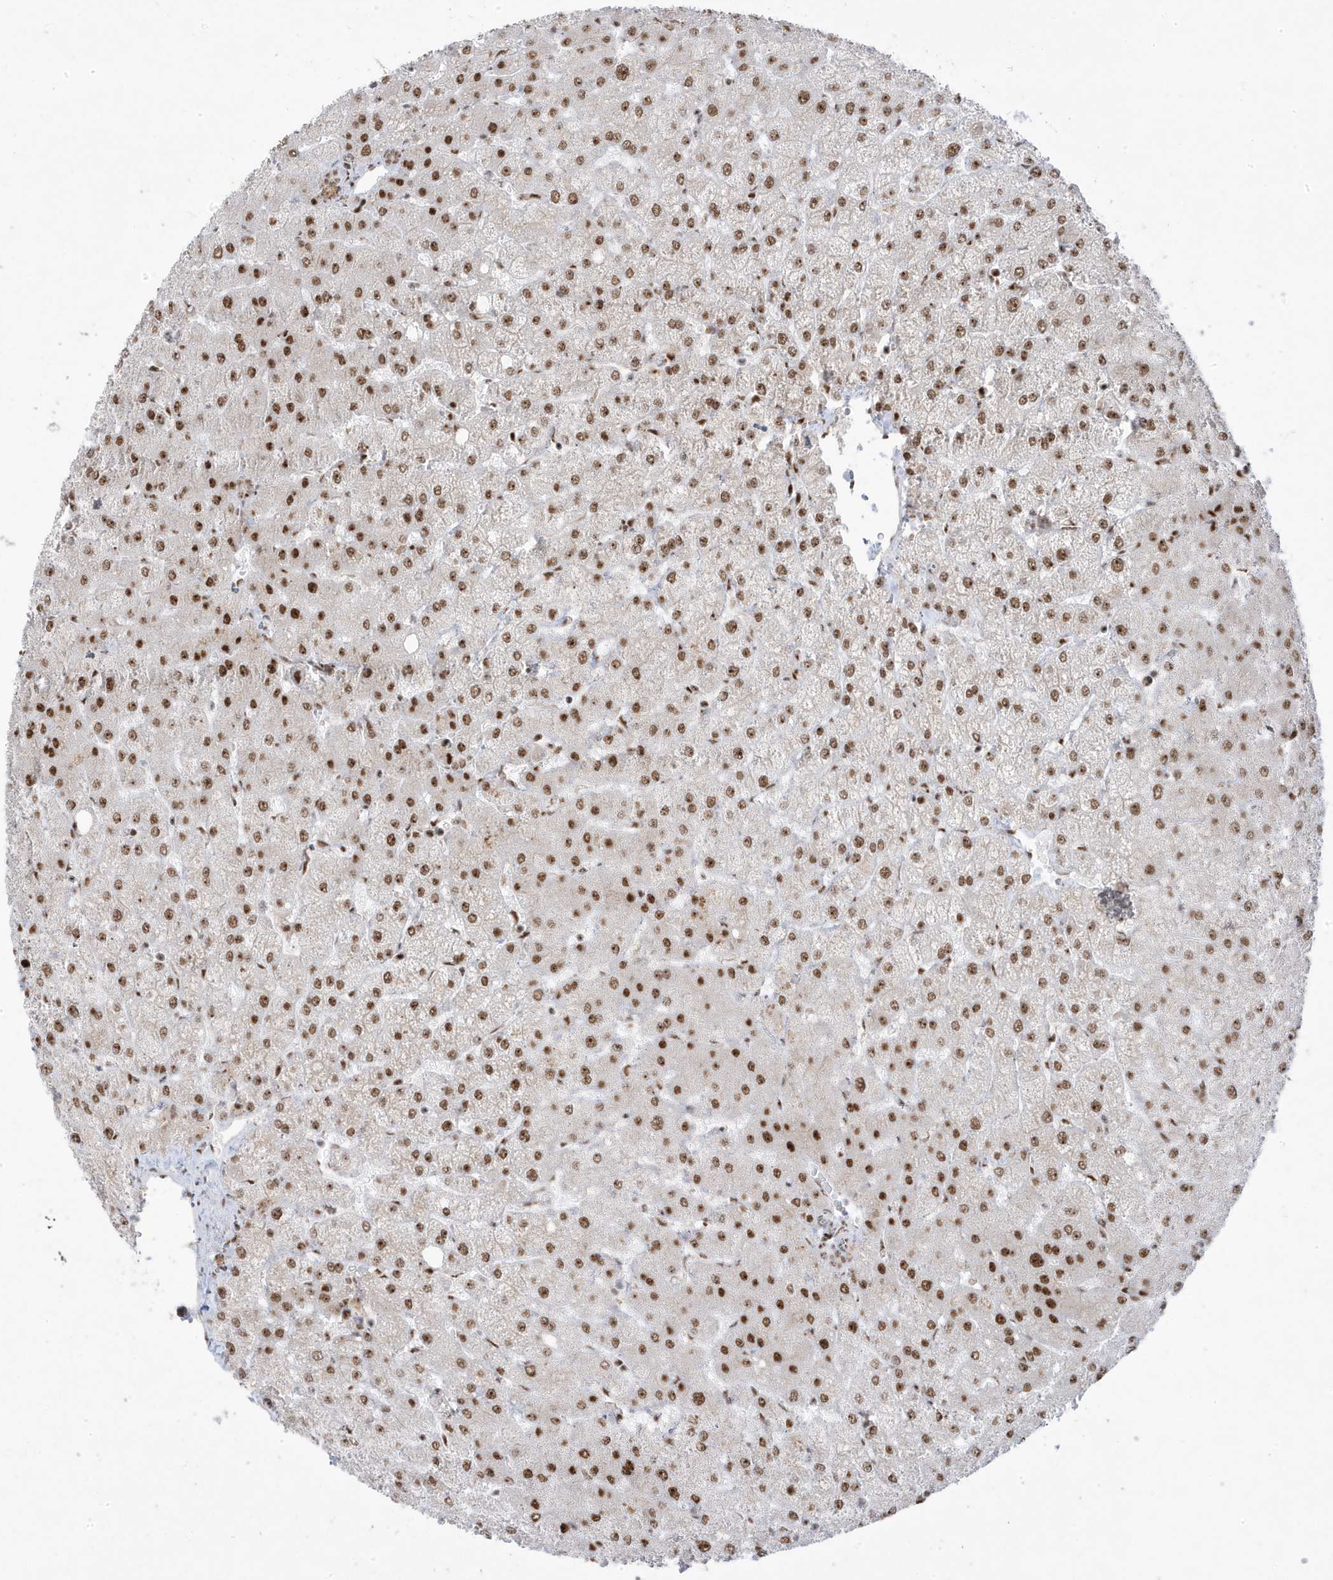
{"staining": {"intensity": "moderate", "quantity": ">75%", "location": "nuclear"}, "tissue": "liver", "cell_type": "Cholangiocytes", "image_type": "normal", "snomed": [{"axis": "morphology", "description": "Normal tissue, NOS"}, {"axis": "topography", "description": "Liver"}], "caption": "Liver stained with a brown dye exhibits moderate nuclear positive staining in approximately >75% of cholangiocytes.", "gene": "MTREX", "patient": {"sex": "female", "age": 54}}